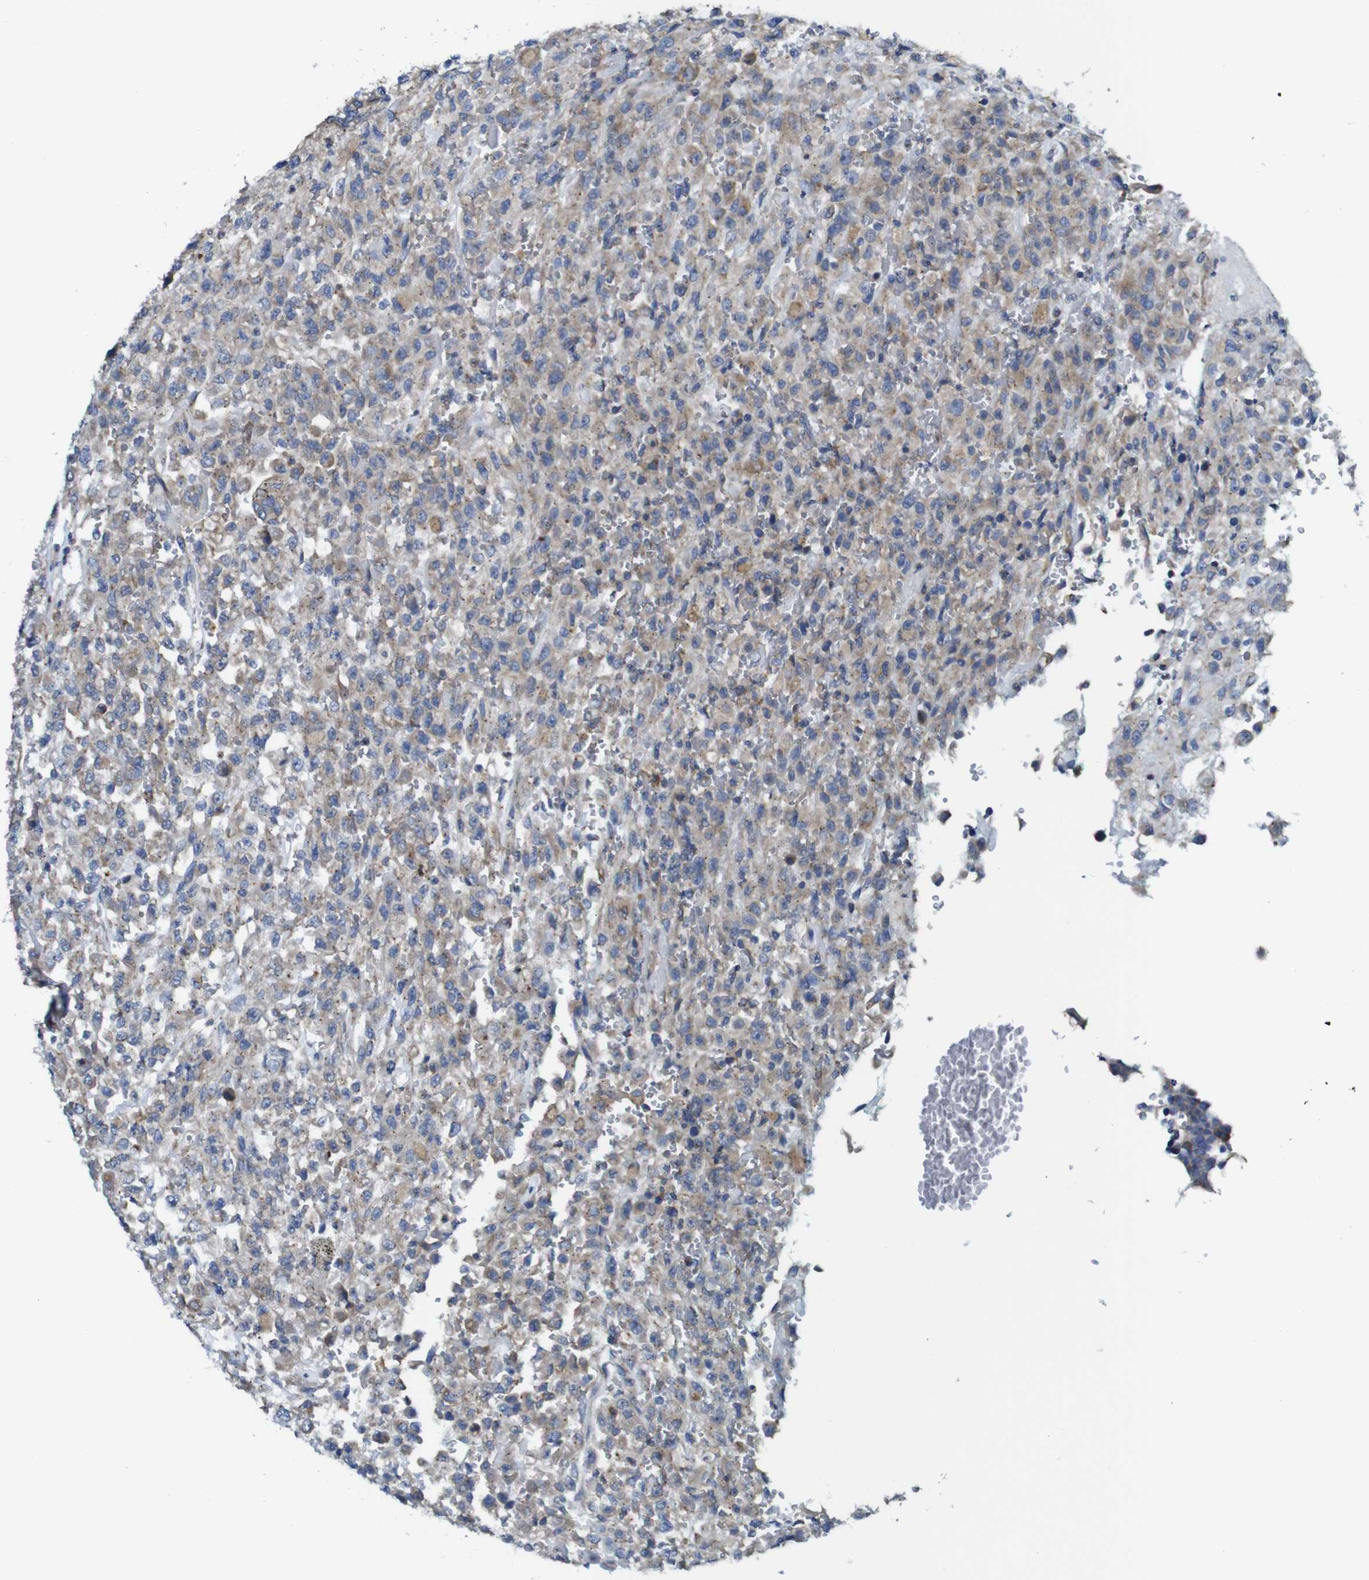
{"staining": {"intensity": "weak", "quantity": ">75%", "location": "cytoplasmic/membranous"}, "tissue": "urothelial cancer", "cell_type": "Tumor cells", "image_type": "cancer", "snomed": [{"axis": "morphology", "description": "Urothelial carcinoma, High grade"}, {"axis": "topography", "description": "Urinary bladder"}], "caption": "Immunohistochemical staining of urothelial cancer demonstrates weak cytoplasmic/membranous protein positivity in approximately >75% of tumor cells. (brown staining indicates protein expression, while blue staining denotes nuclei).", "gene": "DDRGK1", "patient": {"sex": "male", "age": 46}}